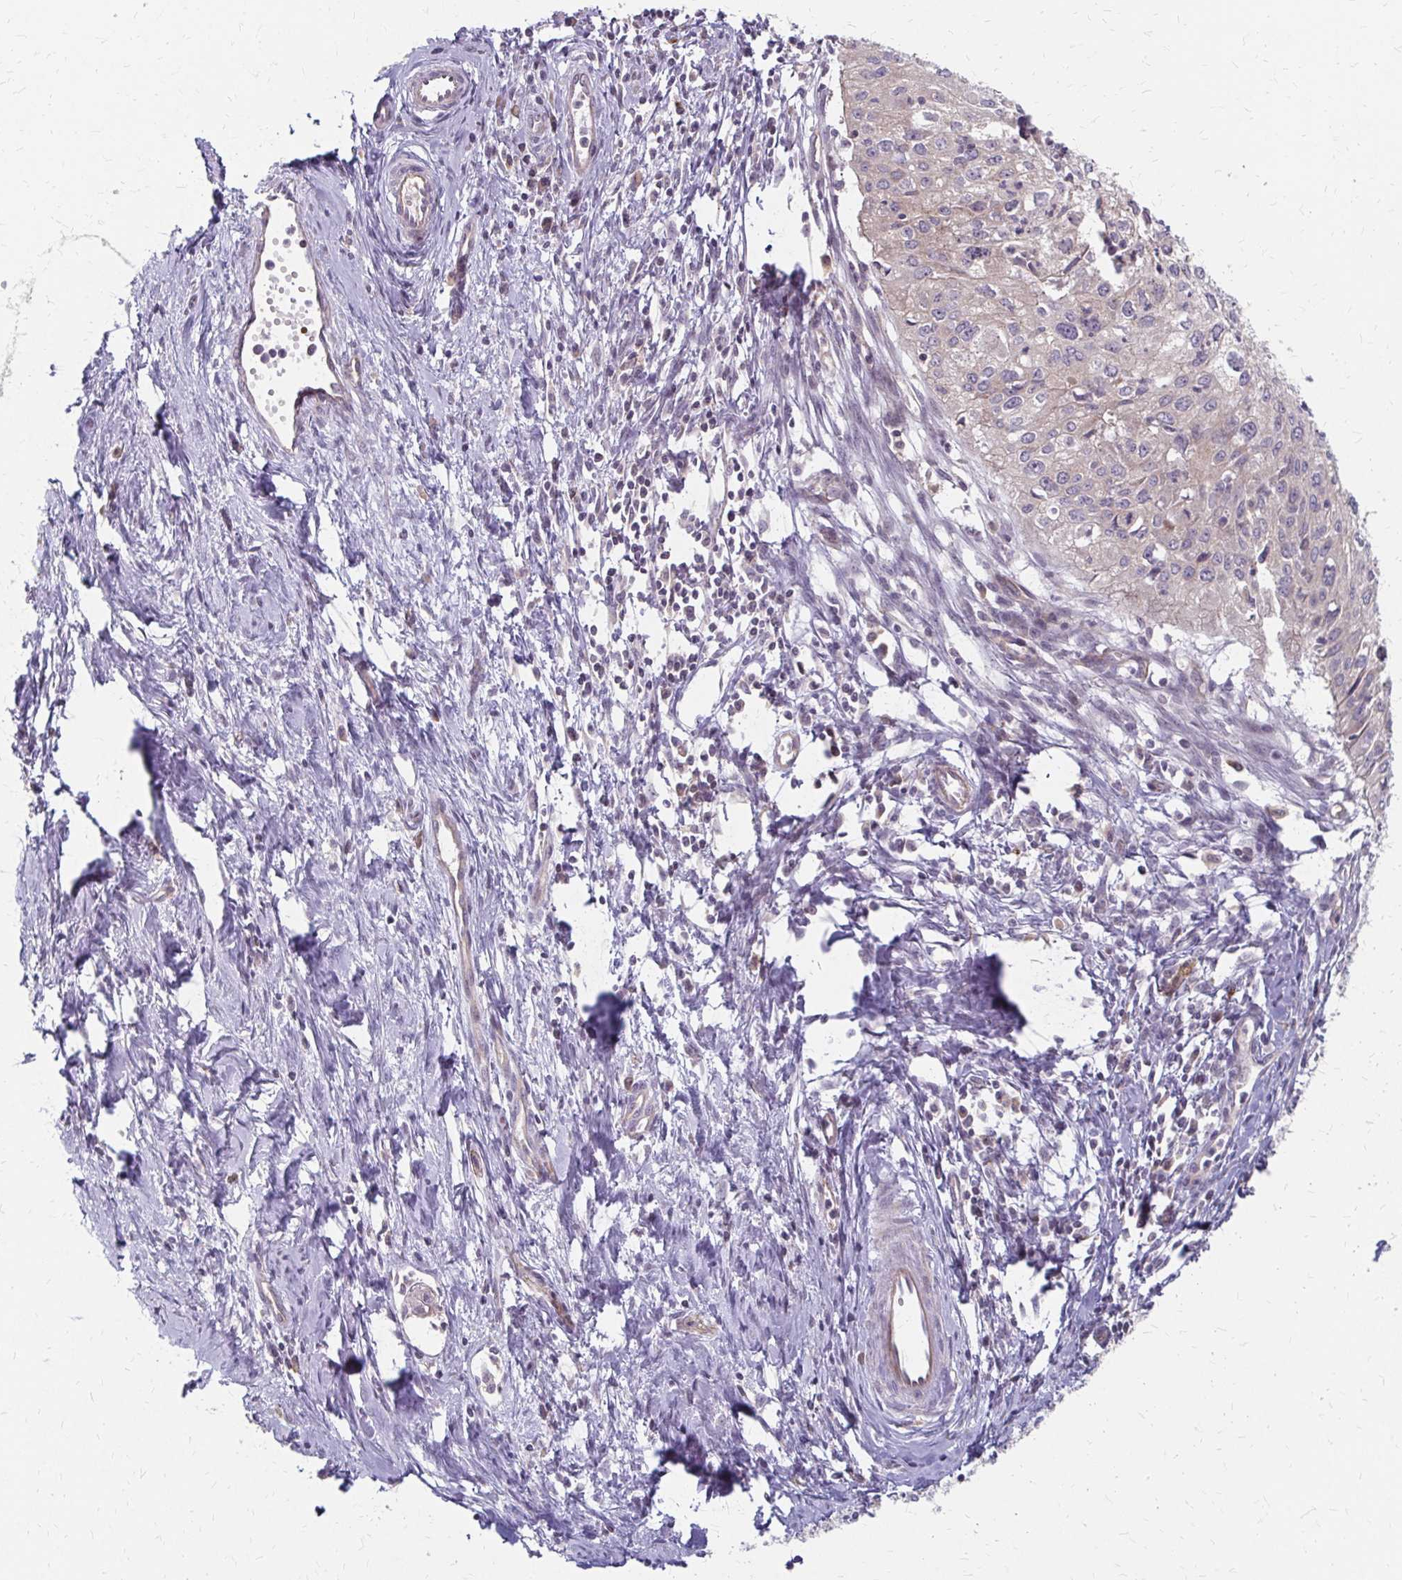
{"staining": {"intensity": "weak", "quantity": "<25%", "location": "cytoplasmic/membranous"}, "tissue": "cervical cancer", "cell_type": "Tumor cells", "image_type": "cancer", "snomed": [{"axis": "morphology", "description": "Squamous cell carcinoma, NOS"}, {"axis": "topography", "description": "Cervix"}], "caption": "DAB immunohistochemical staining of human cervical squamous cell carcinoma demonstrates no significant positivity in tumor cells. Nuclei are stained in blue.", "gene": "ZNF383", "patient": {"sex": "female", "age": 50}}